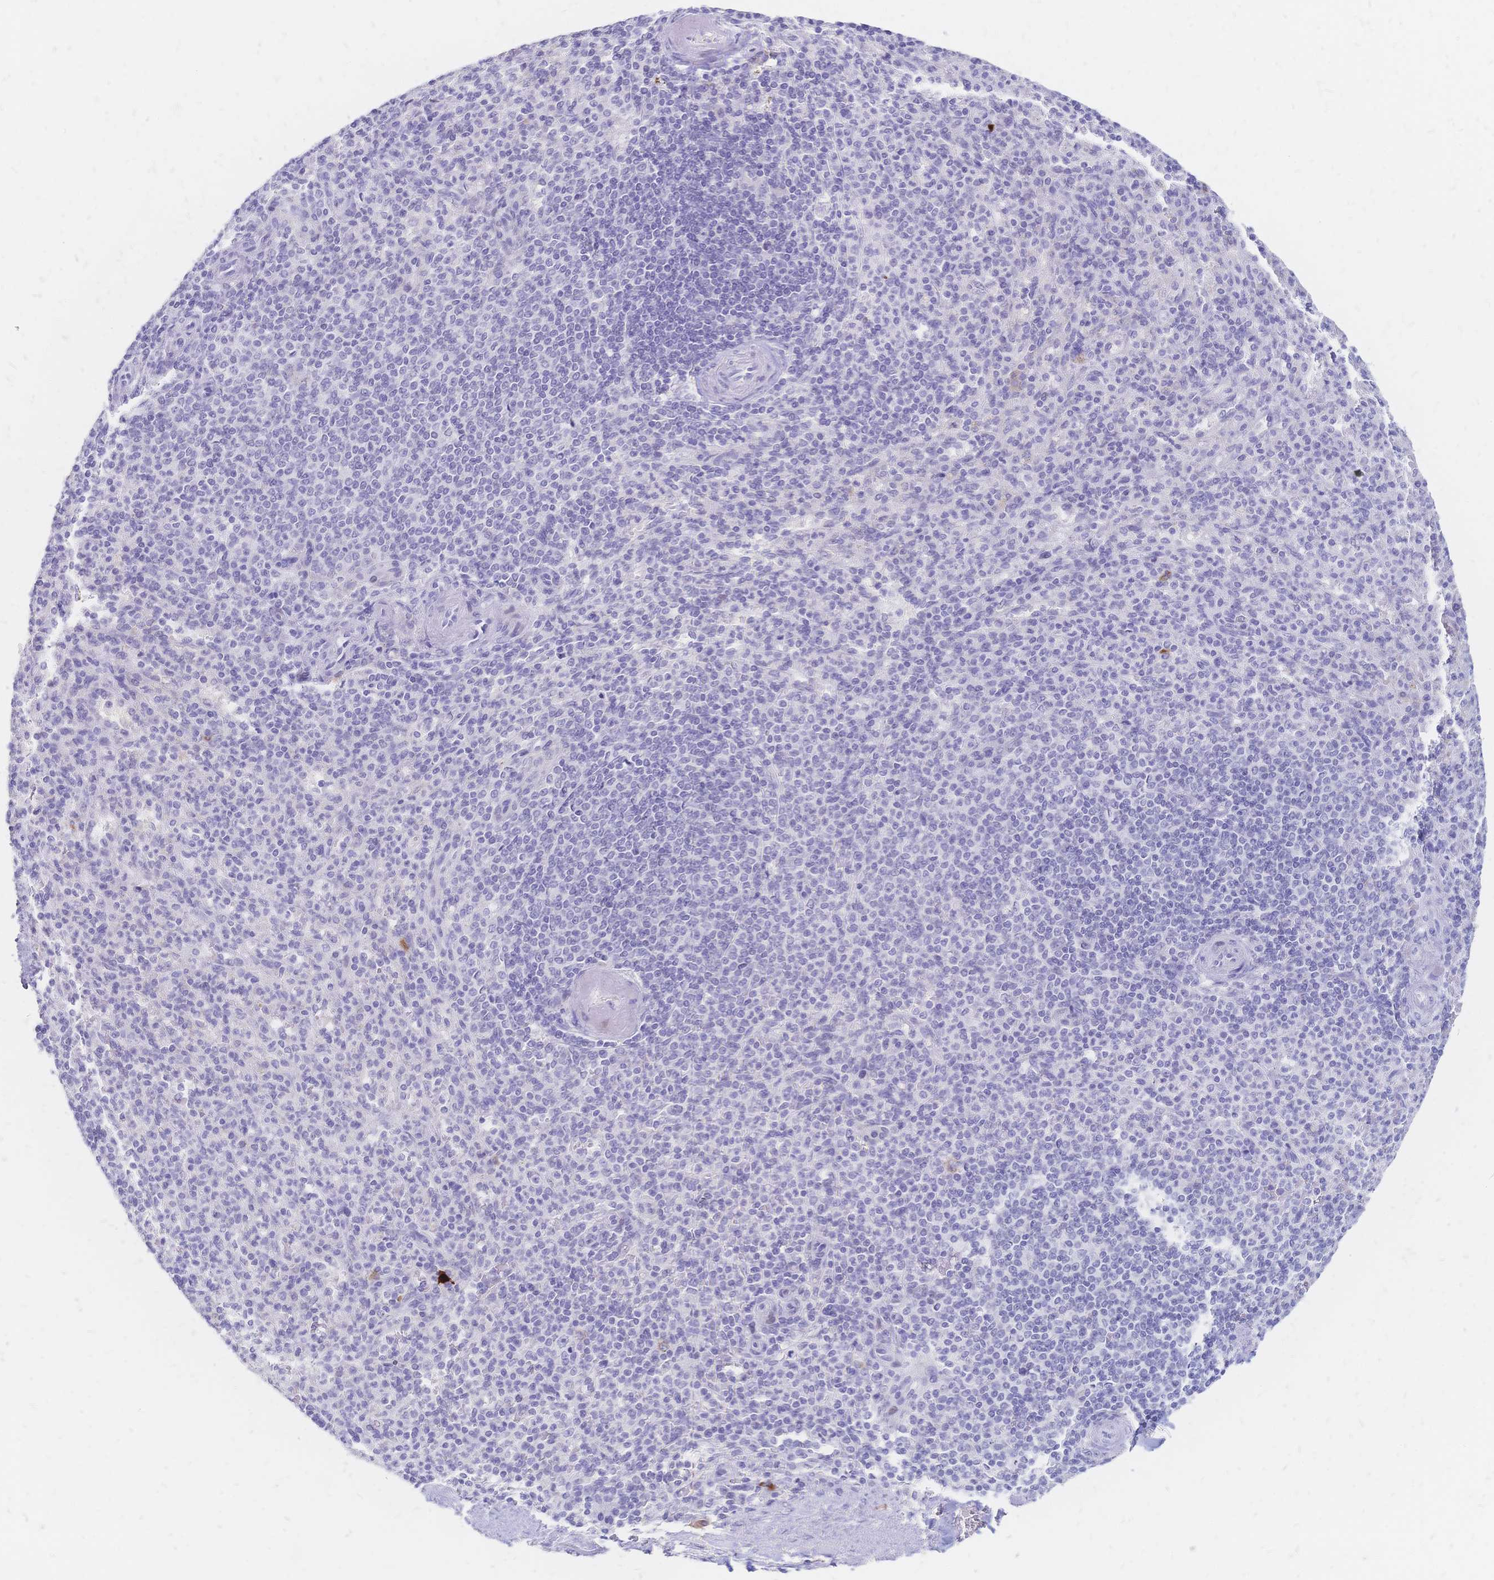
{"staining": {"intensity": "negative", "quantity": "none", "location": "none"}, "tissue": "spleen", "cell_type": "Cells in red pulp", "image_type": "normal", "snomed": [{"axis": "morphology", "description": "Normal tissue, NOS"}, {"axis": "topography", "description": "Spleen"}], "caption": "Cells in red pulp are negative for protein expression in normal human spleen. Nuclei are stained in blue.", "gene": "PSORS1C2", "patient": {"sex": "female", "age": 74}}